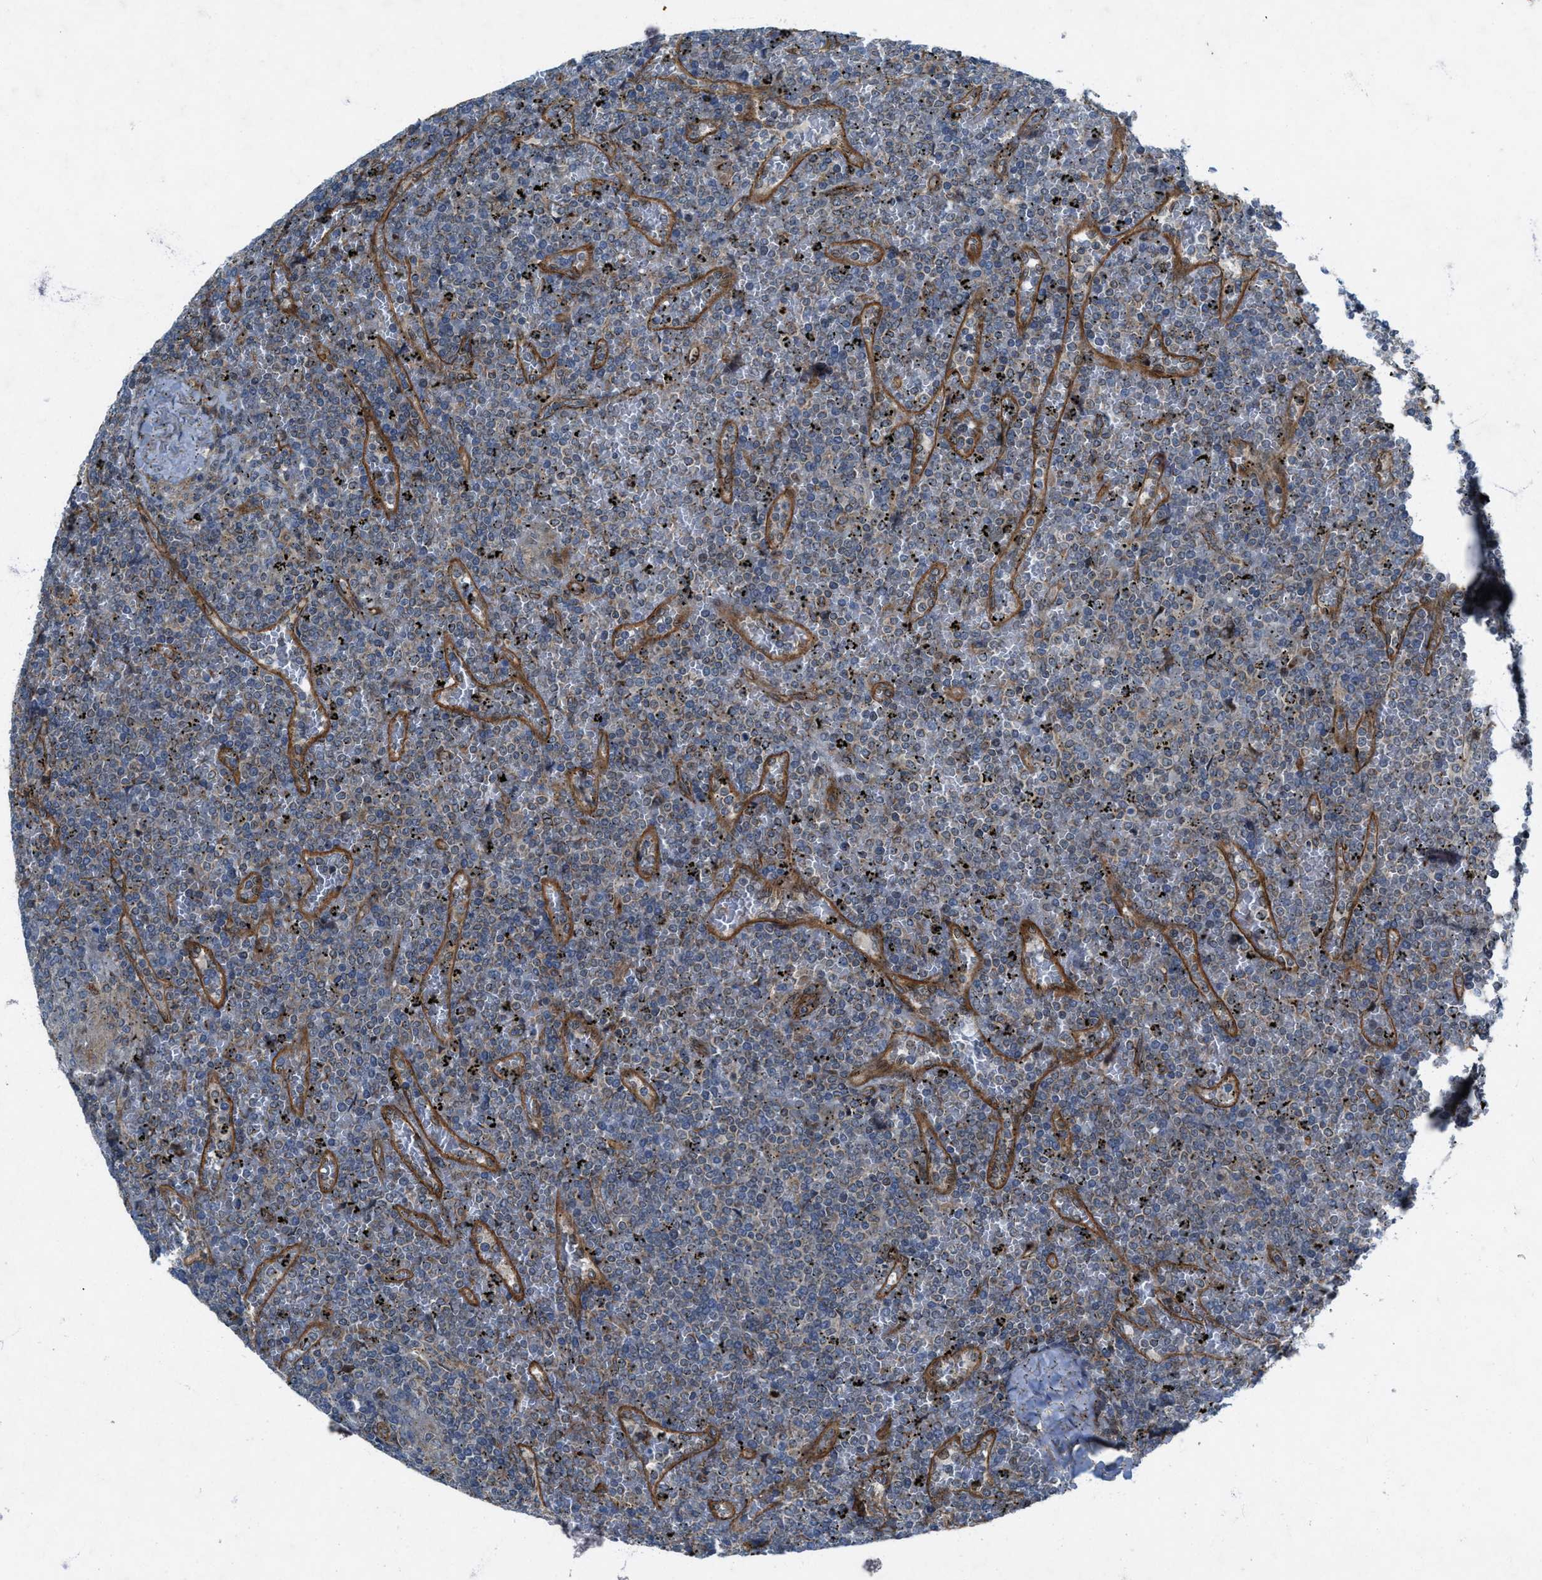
{"staining": {"intensity": "negative", "quantity": "none", "location": "none"}, "tissue": "lymphoma", "cell_type": "Tumor cells", "image_type": "cancer", "snomed": [{"axis": "morphology", "description": "Malignant lymphoma, non-Hodgkin's type, Low grade"}, {"axis": "topography", "description": "Spleen"}], "caption": "Immunohistochemistry (IHC) image of lymphoma stained for a protein (brown), which reveals no expression in tumor cells.", "gene": "URGCP", "patient": {"sex": "female", "age": 19}}